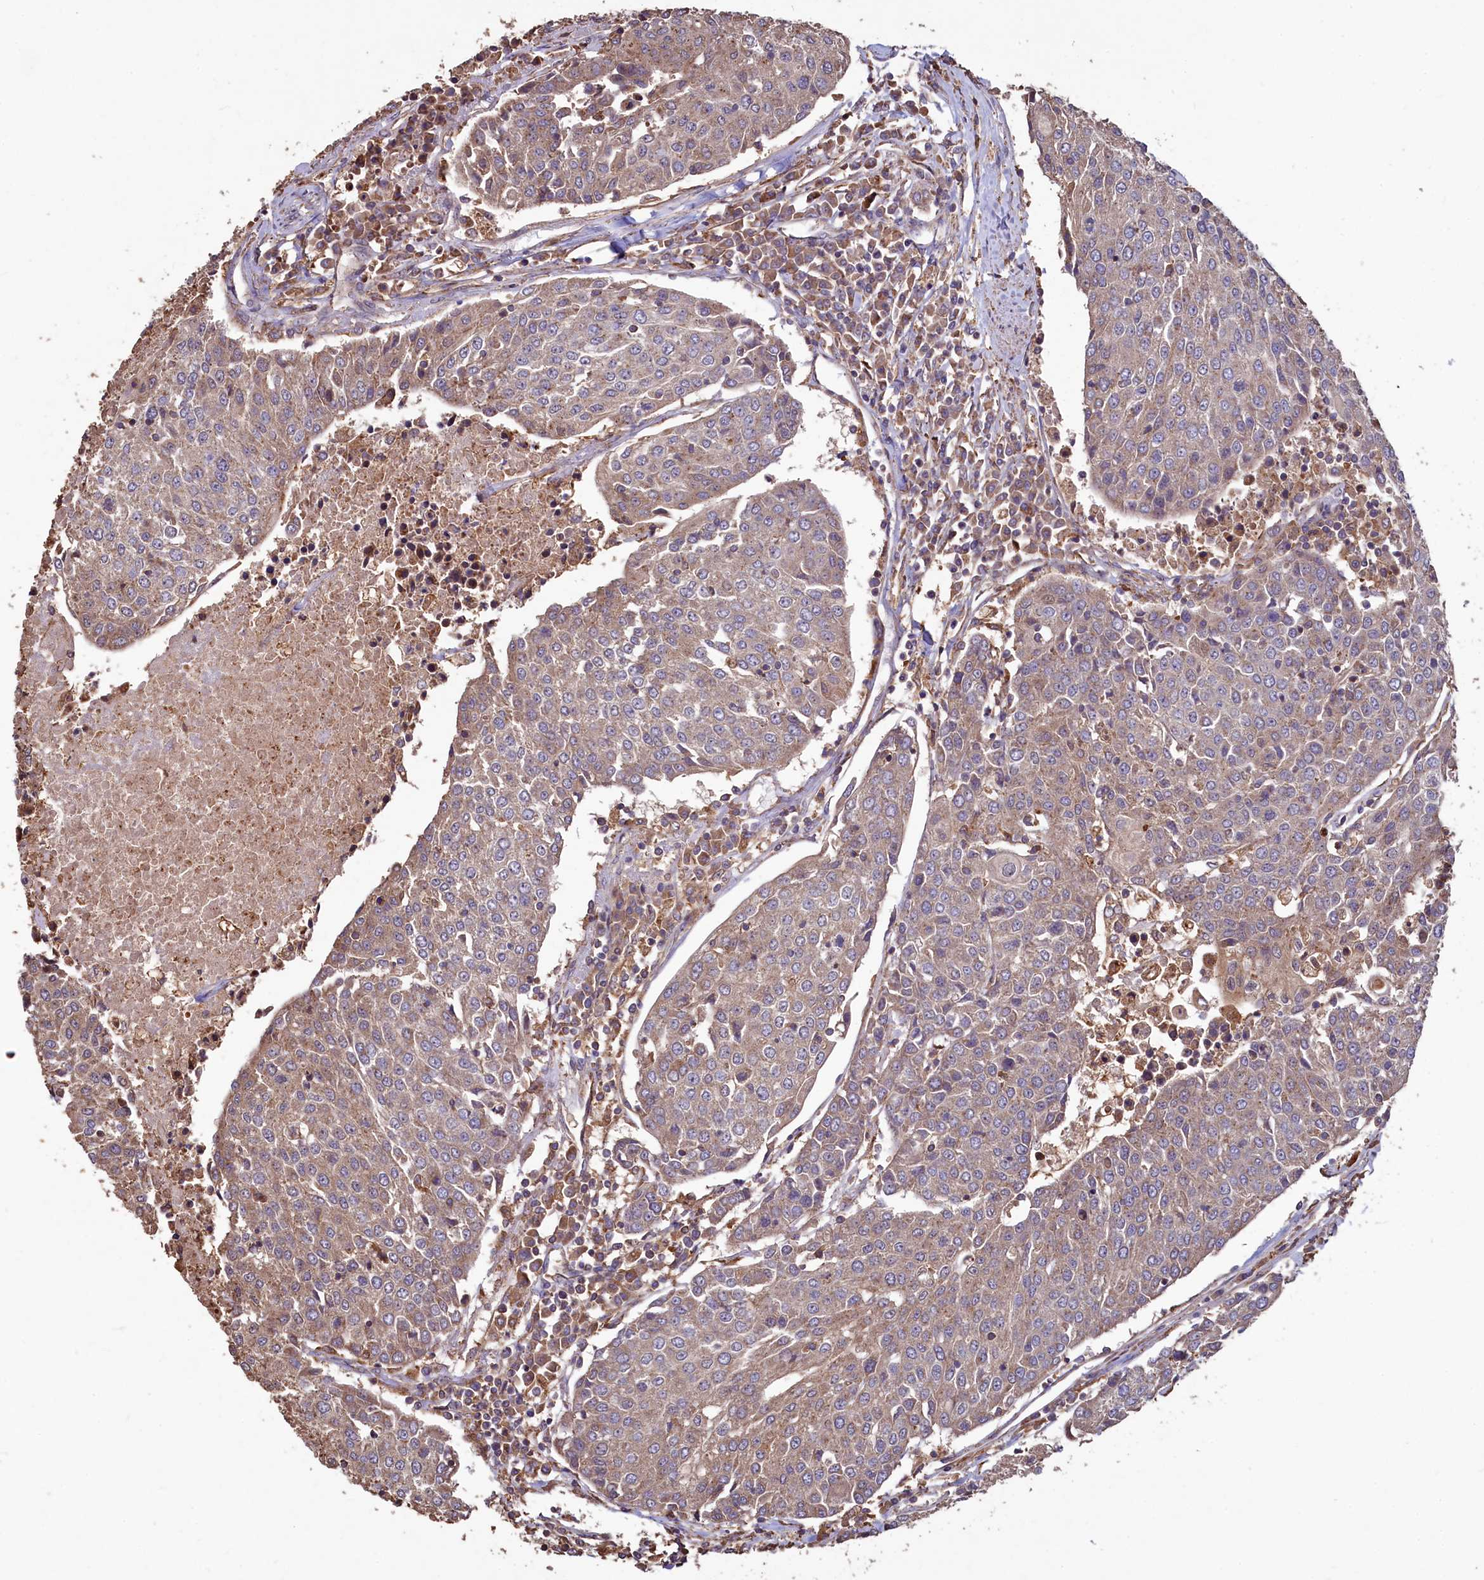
{"staining": {"intensity": "weak", "quantity": "25%-75%", "location": "cytoplasmic/membranous"}, "tissue": "urothelial cancer", "cell_type": "Tumor cells", "image_type": "cancer", "snomed": [{"axis": "morphology", "description": "Urothelial carcinoma, High grade"}, {"axis": "topography", "description": "Urinary bladder"}], "caption": "Urothelial cancer stained with a protein marker displays weak staining in tumor cells.", "gene": "TMEM98", "patient": {"sex": "female", "age": 85}}